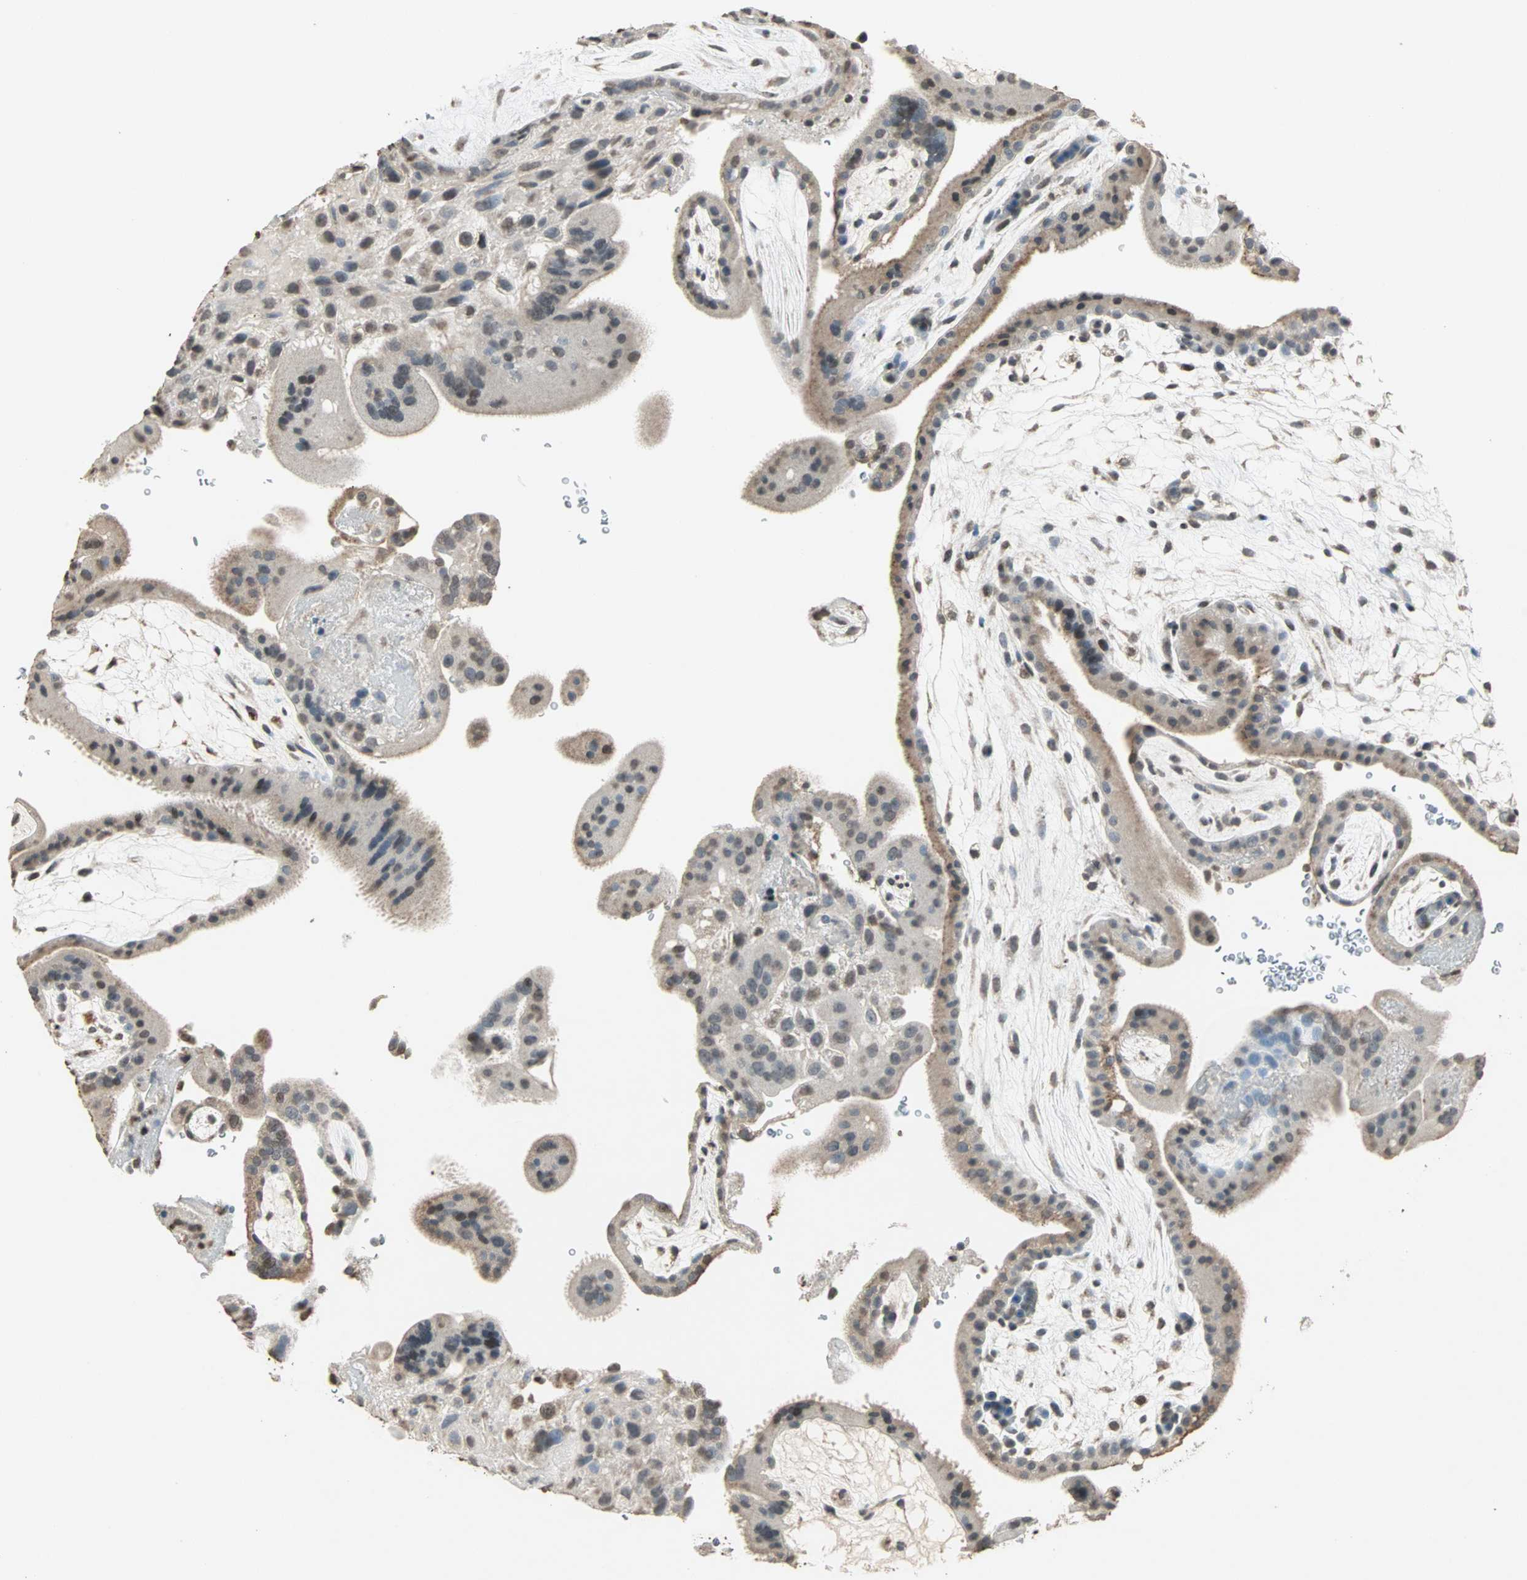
{"staining": {"intensity": "weak", "quantity": "25%-75%", "location": "cytoplasmic/membranous,nuclear"}, "tissue": "placenta", "cell_type": "Decidual cells", "image_type": "normal", "snomed": [{"axis": "morphology", "description": "Normal tissue, NOS"}, {"axis": "topography", "description": "Placenta"}], "caption": "Protein staining exhibits weak cytoplasmic/membranous,nuclear positivity in approximately 25%-75% of decidual cells in unremarkable placenta.", "gene": "PRELID1", "patient": {"sex": "female", "age": 19}}